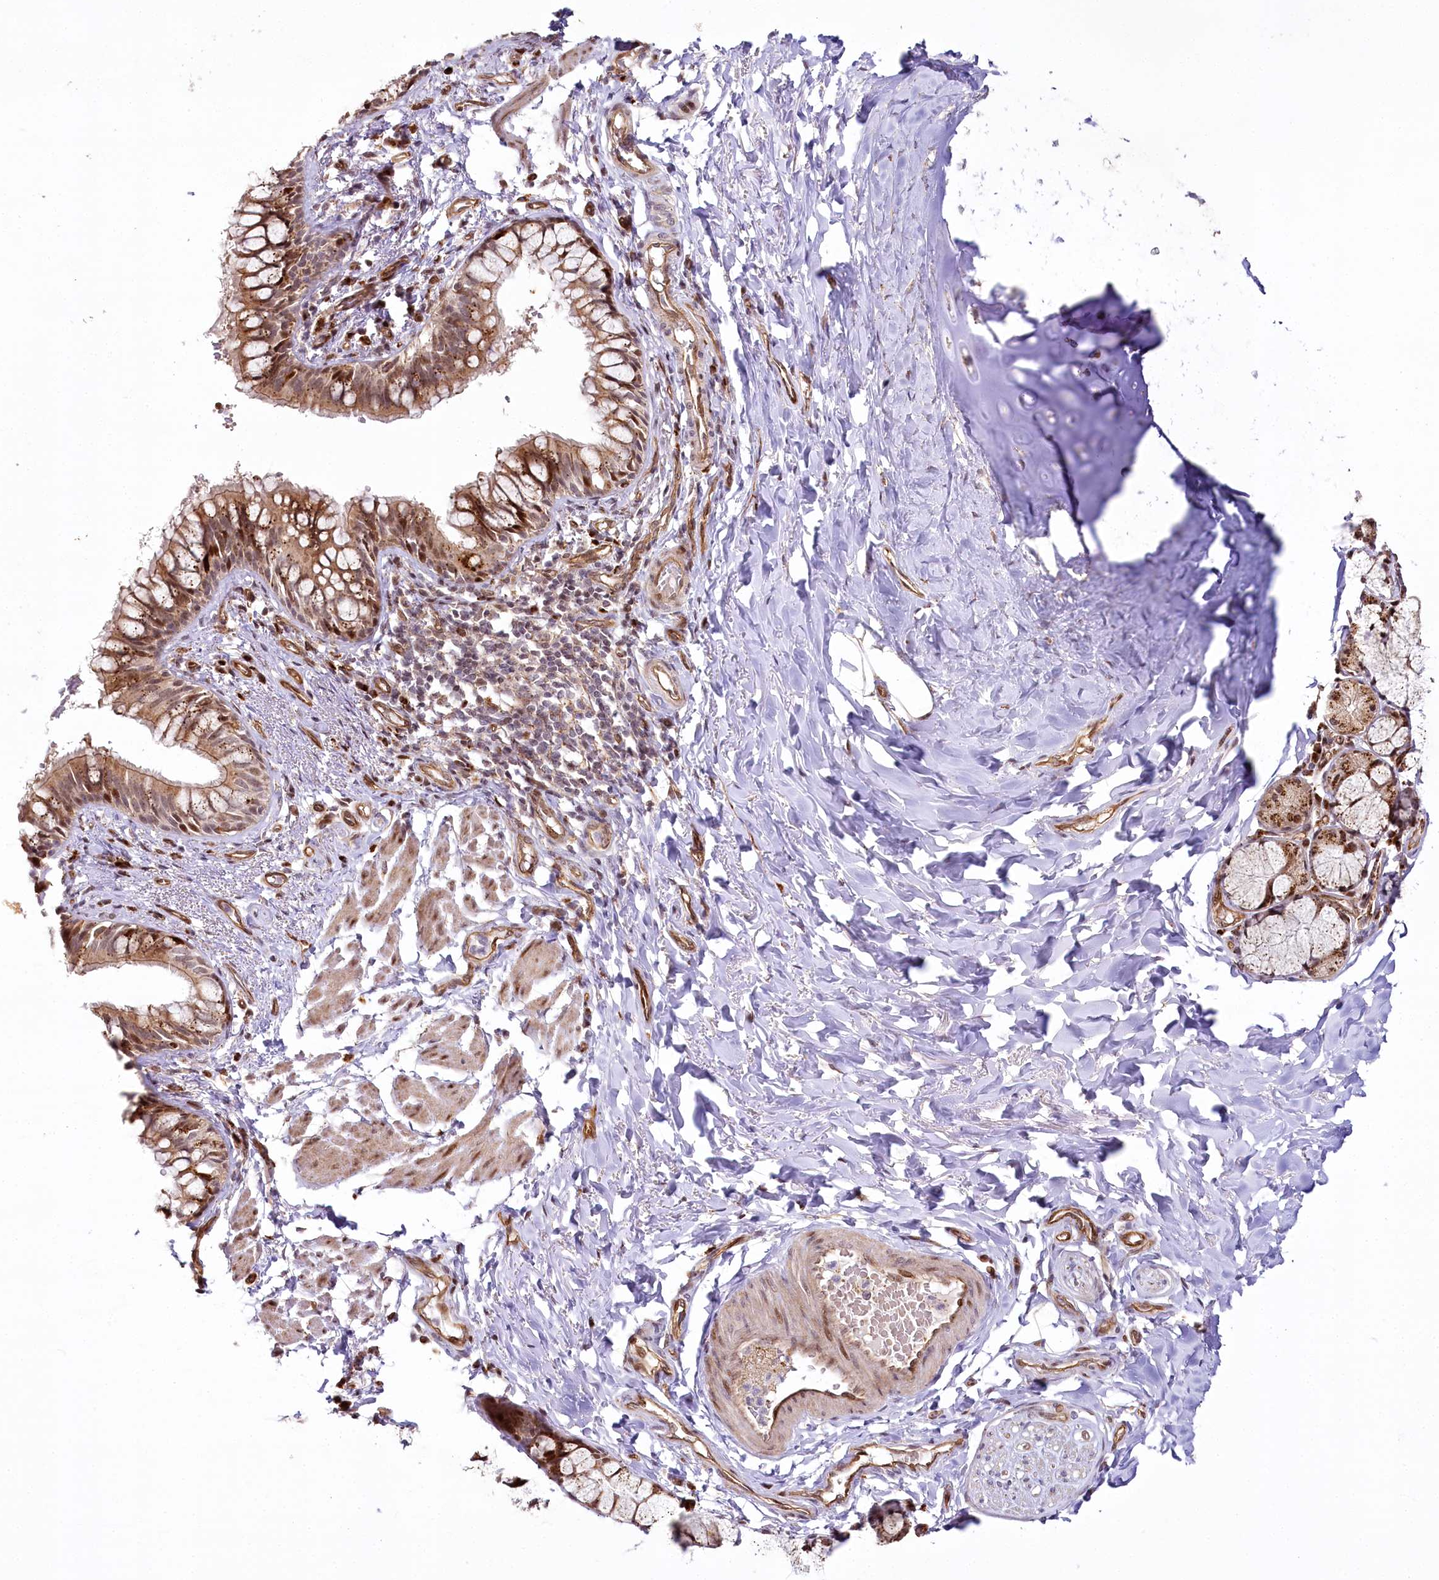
{"staining": {"intensity": "moderate", "quantity": ">75%", "location": "cytoplasmic/membranous,nuclear"}, "tissue": "bronchus", "cell_type": "Respiratory epithelial cells", "image_type": "normal", "snomed": [{"axis": "morphology", "description": "Normal tissue, NOS"}, {"axis": "topography", "description": "Cartilage tissue"}, {"axis": "topography", "description": "Bronchus"}], "caption": "Immunohistochemical staining of normal human bronchus demonstrates >75% levels of moderate cytoplasmic/membranous,nuclear protein expression in approximately >75% of respiratory epithelial cells.", "gene": "COPG1", "patient": {"sex": "female", "age": 36}}